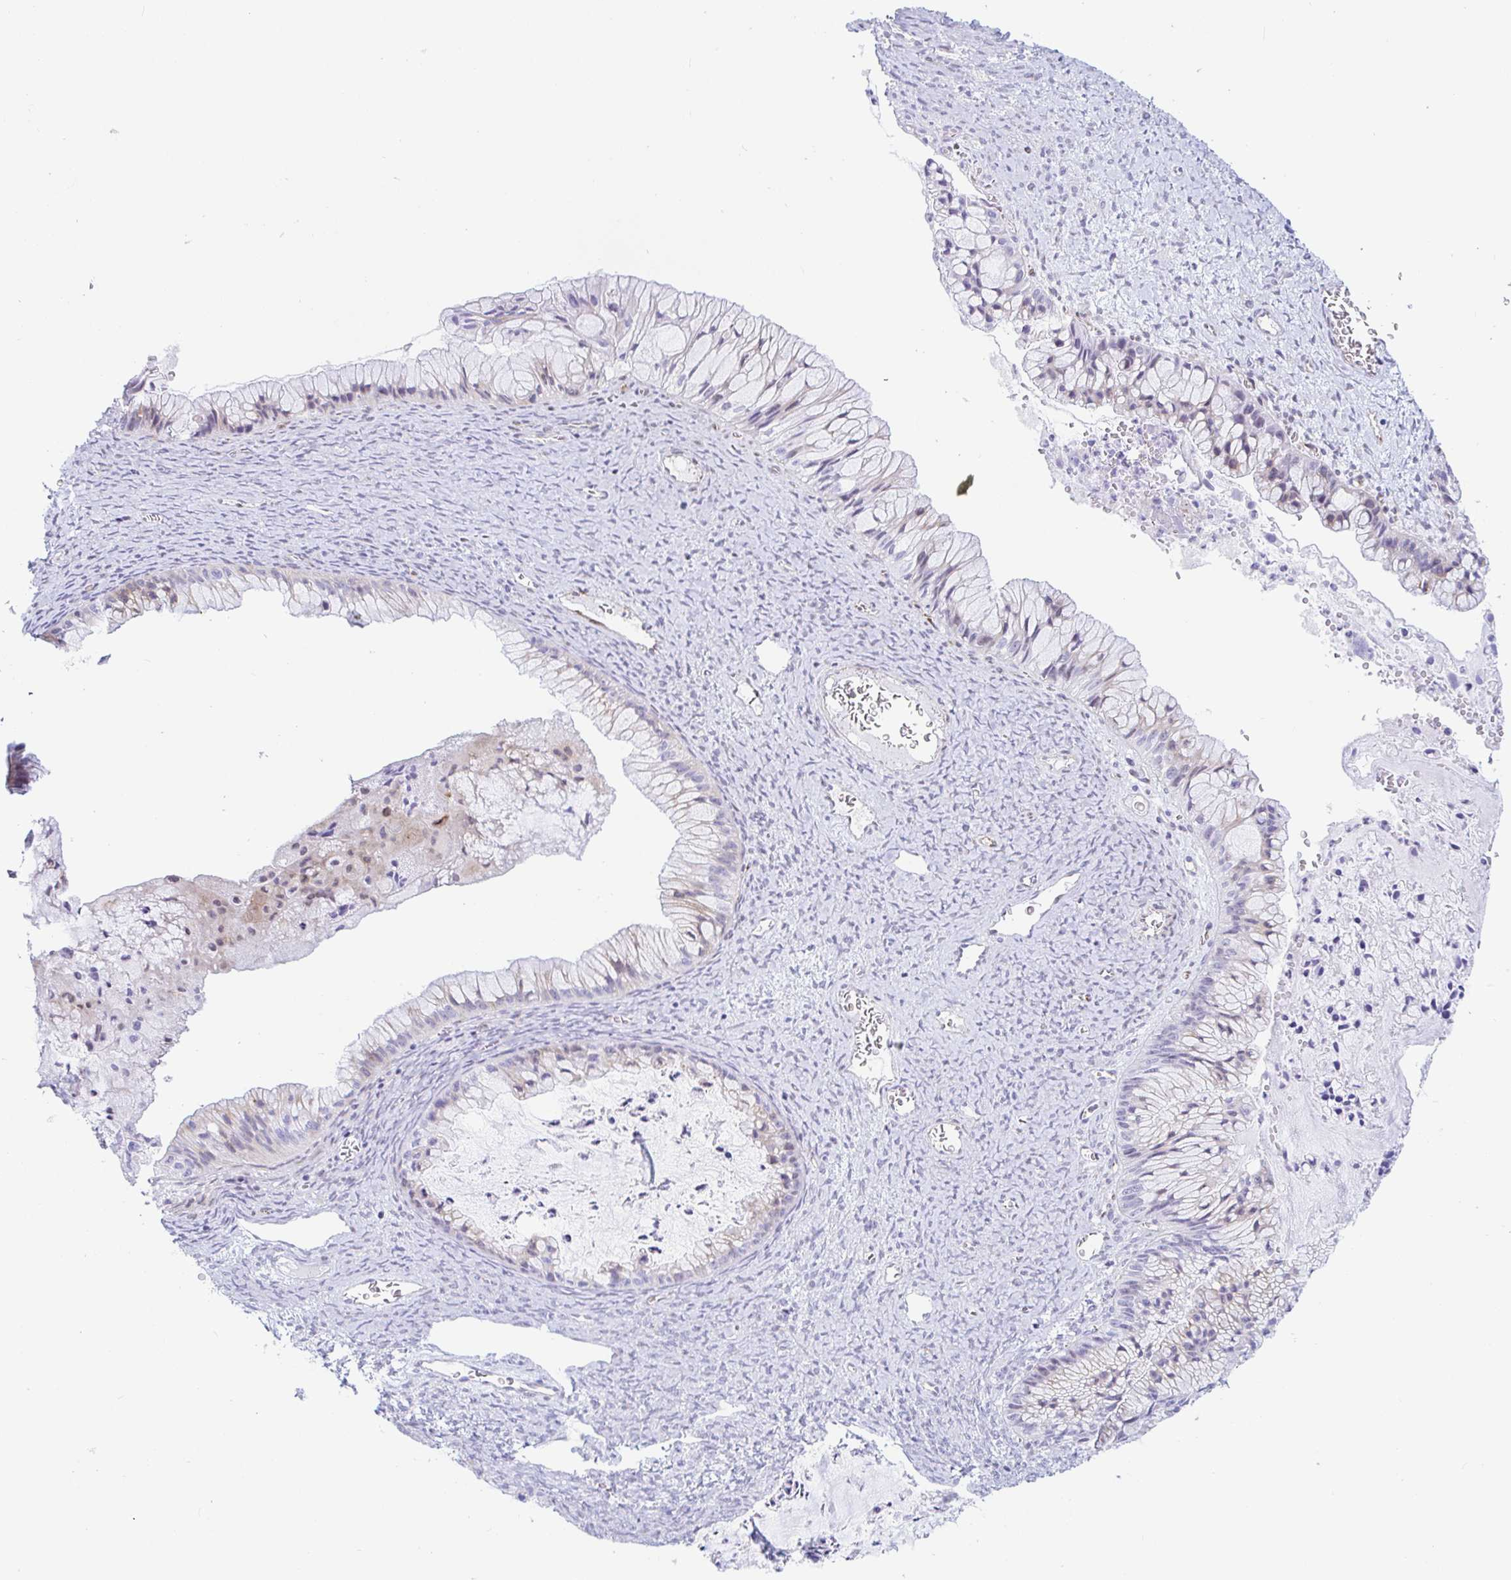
{"staining": {"intensity": "weak", "quantity": "<25%", "location": "cytoplasmic/membranous"}, "tissue": "ovarian cancer", "cell_type": "Tumor cells", "image_type": "cancer", "snomed": [{"axis": "morphology", "description": "Cystadenocarcinoma, mucinous, NOS"}, {"axis": "topography", "description": "Ovary"}], "caption": "A high-resolution image shows immunohistochemistry staining of ovarian cancer (mucinous cystadenocarcinoma), which displays no significant expression in tumor cells.", "gene": "PINLYP", "patient": {"sex": "female", "age": 72}}